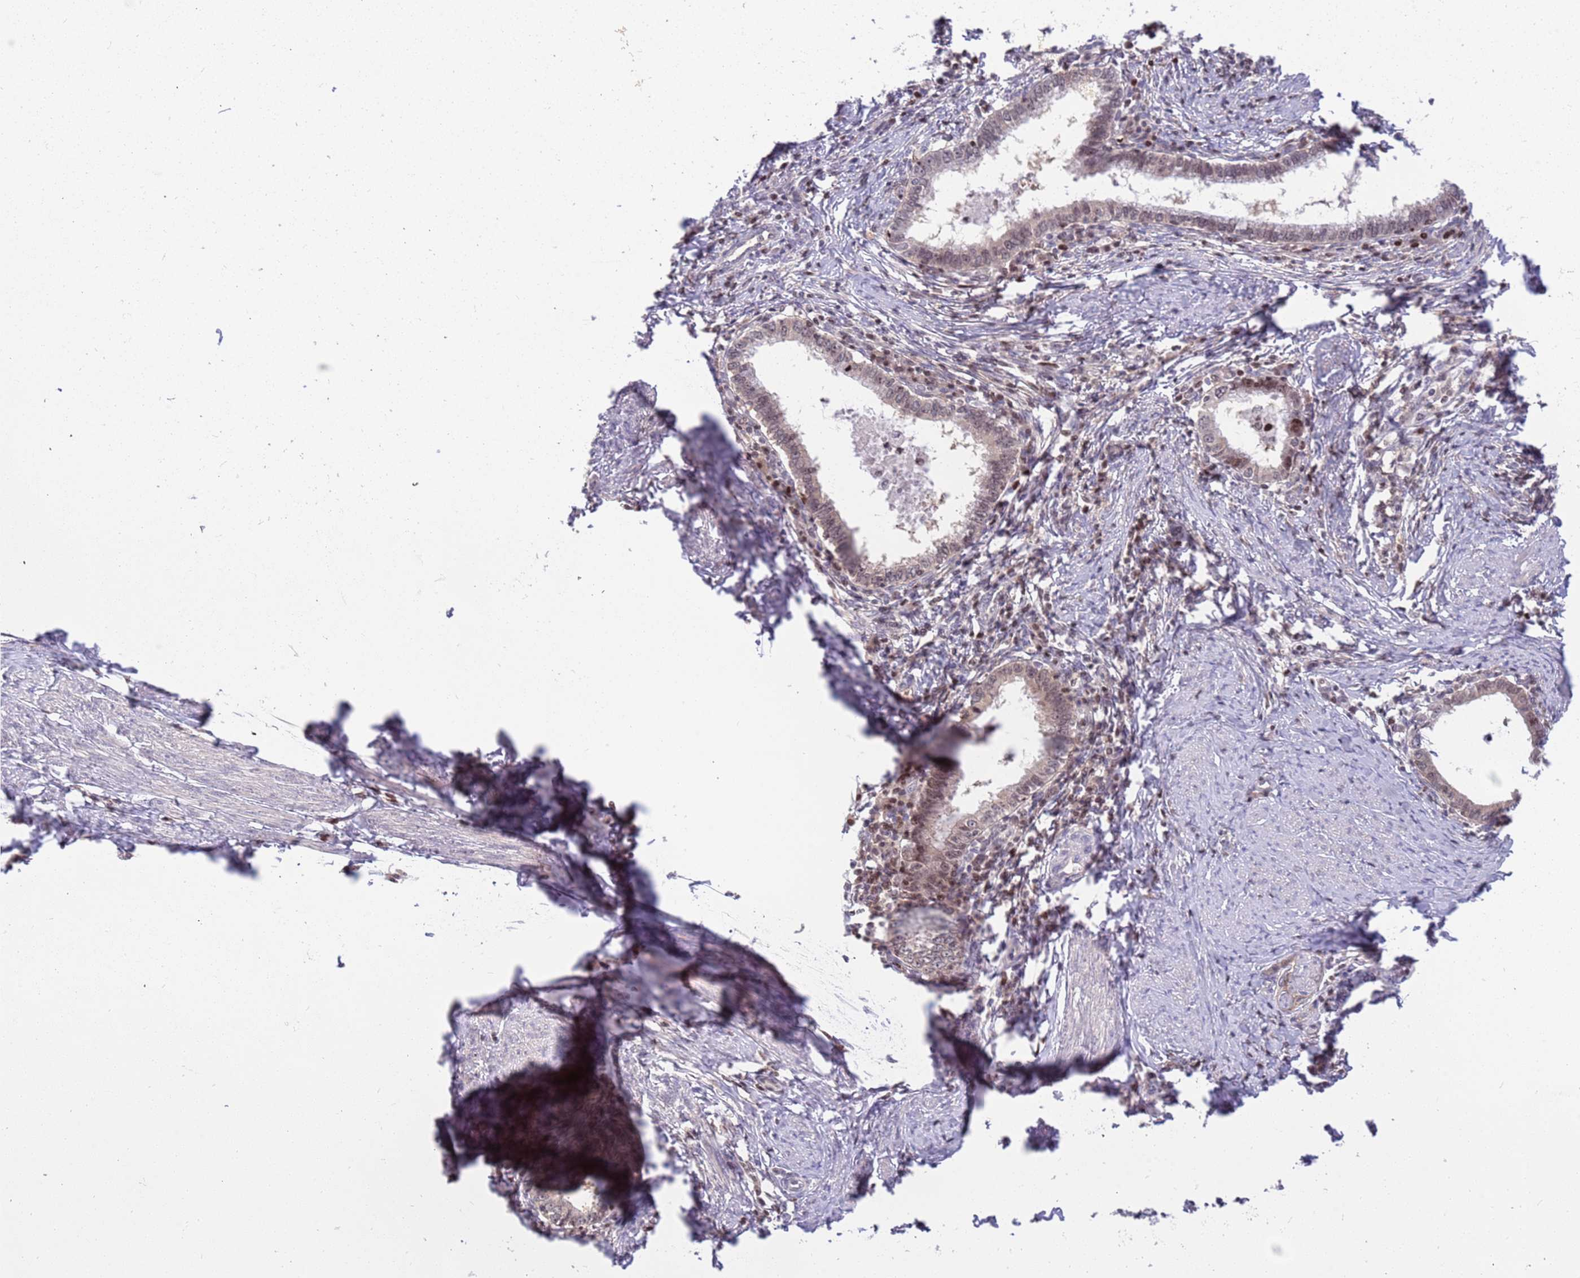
{"staining": {"intensity": "weak", "quantity": "<25%", "location": "cytoplasmic/membranous,nuclear"}, "tissue": "cervical cancer", "cell_type": "Tumor cells", "image_type": "cancer", "snomed": [{"axis": "morphology", "description": "Adenocarcinoma, NOS"}, {"axis": "topography", "description": "Cervix"}], "caption": "Photomicrograph shows no protein staining in tumor cells of cervical cancer (adenocarcinoma) tissue.", "gene": "ARHGEF5", "patient": {"sex": "female", "age": 36}}